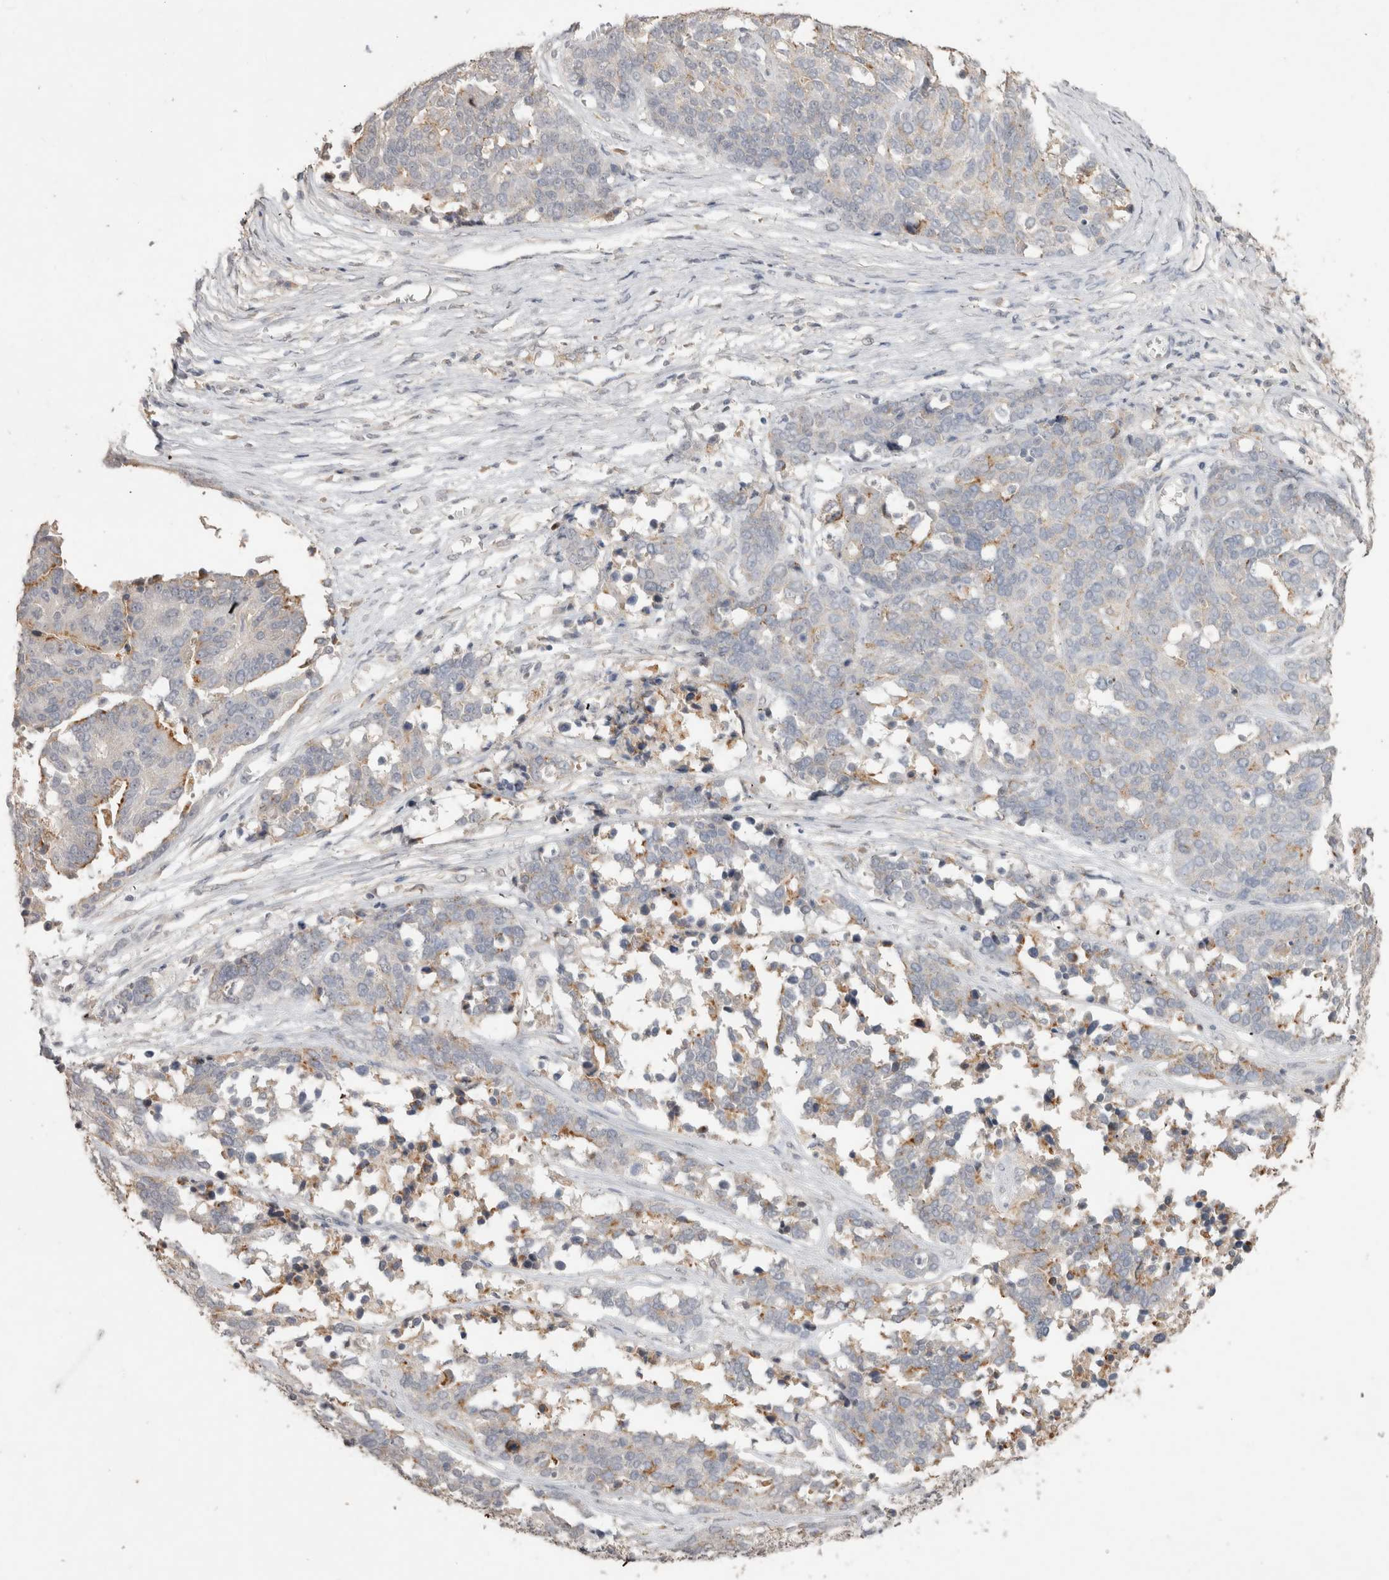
{"staining": {"intensity": "weak", "quantity": "<25%", "location": "cytoplasmic/membranous"}, "tissue": "ovarian cancer", "cell_type": "Tumor cells", "image_type": "cancer", "snomed": [{"axis": "morphology", "description": "Cystadenocarcinoma, serous, NOS"}, {"axis": "topography", "description": "Ovary"}], "caption": "Immunohistochemical staining of human ovarian serous cystadenocarcinoma exhibits no significant positivity in tumor cells.", "gene": "NAALADL2", "patient": {"sex": "female", "age": 44}}